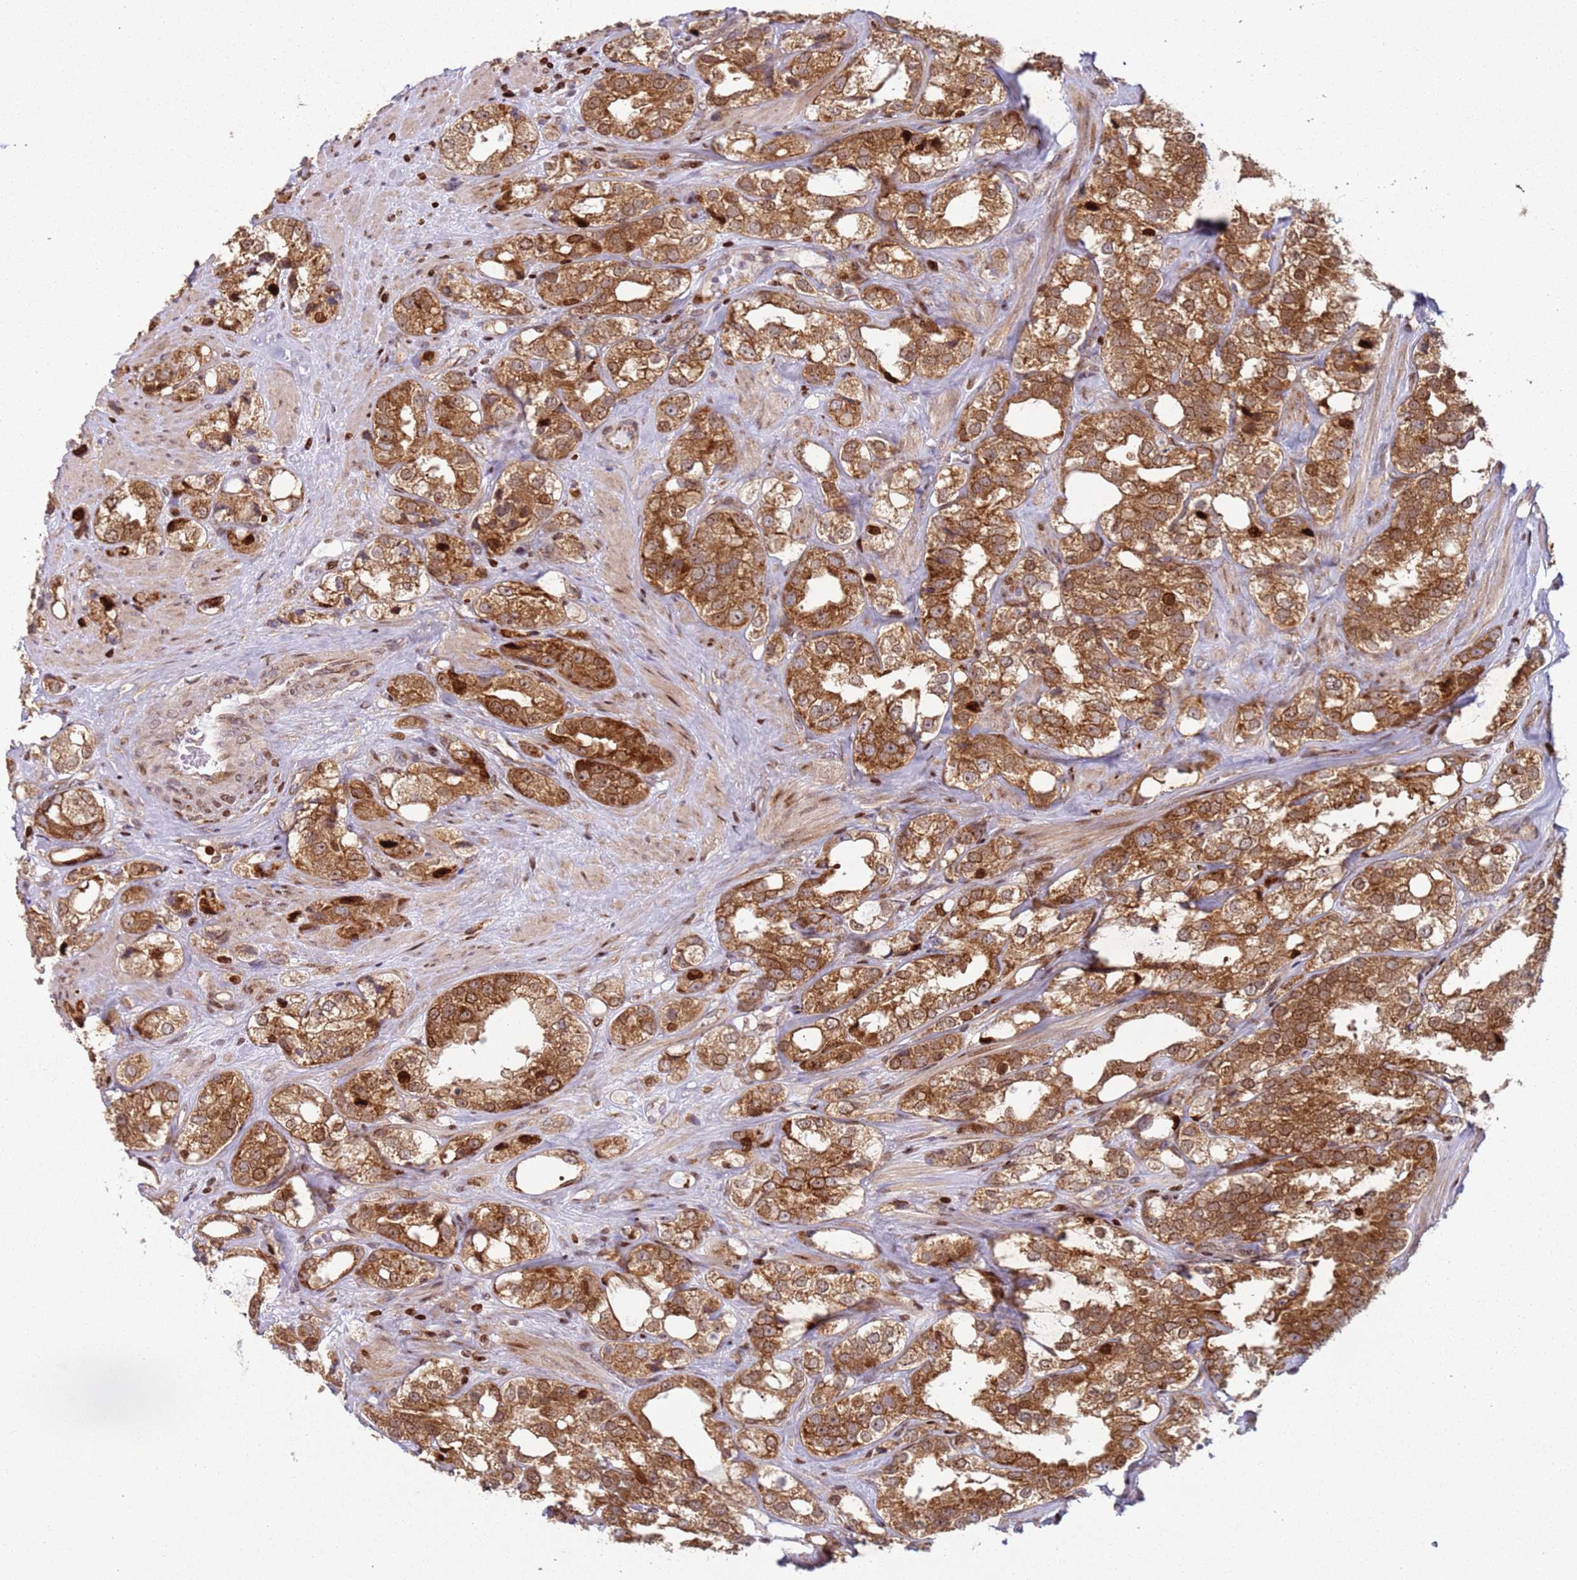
{"staining": {"intensity": "strong", "quantity": ">75%", "location": "cytoplasmic/membranous,nuclear"}, "tissue": "prostate cancer", "cell_type": "Tumor cells", "image_type": "cancer", "snomed": [{"axis": "morphology", "description": "Adenocarcinoma, NOS"}, {"axis": "topography", "description": "Prostate"}], "caption": "DAB immunohistochemical staining of human prostate adenocarcinoma shows strong cytoplasmic/membranous and nuclear protein expression in about >75% of tumor cells. (Stains: DAB in brown, nuclei in blue, Microscopy: brightfield microscopy at high magnification).", "gene": "HNRNPLL", "patient": {"sex": "male", "age": 79}}